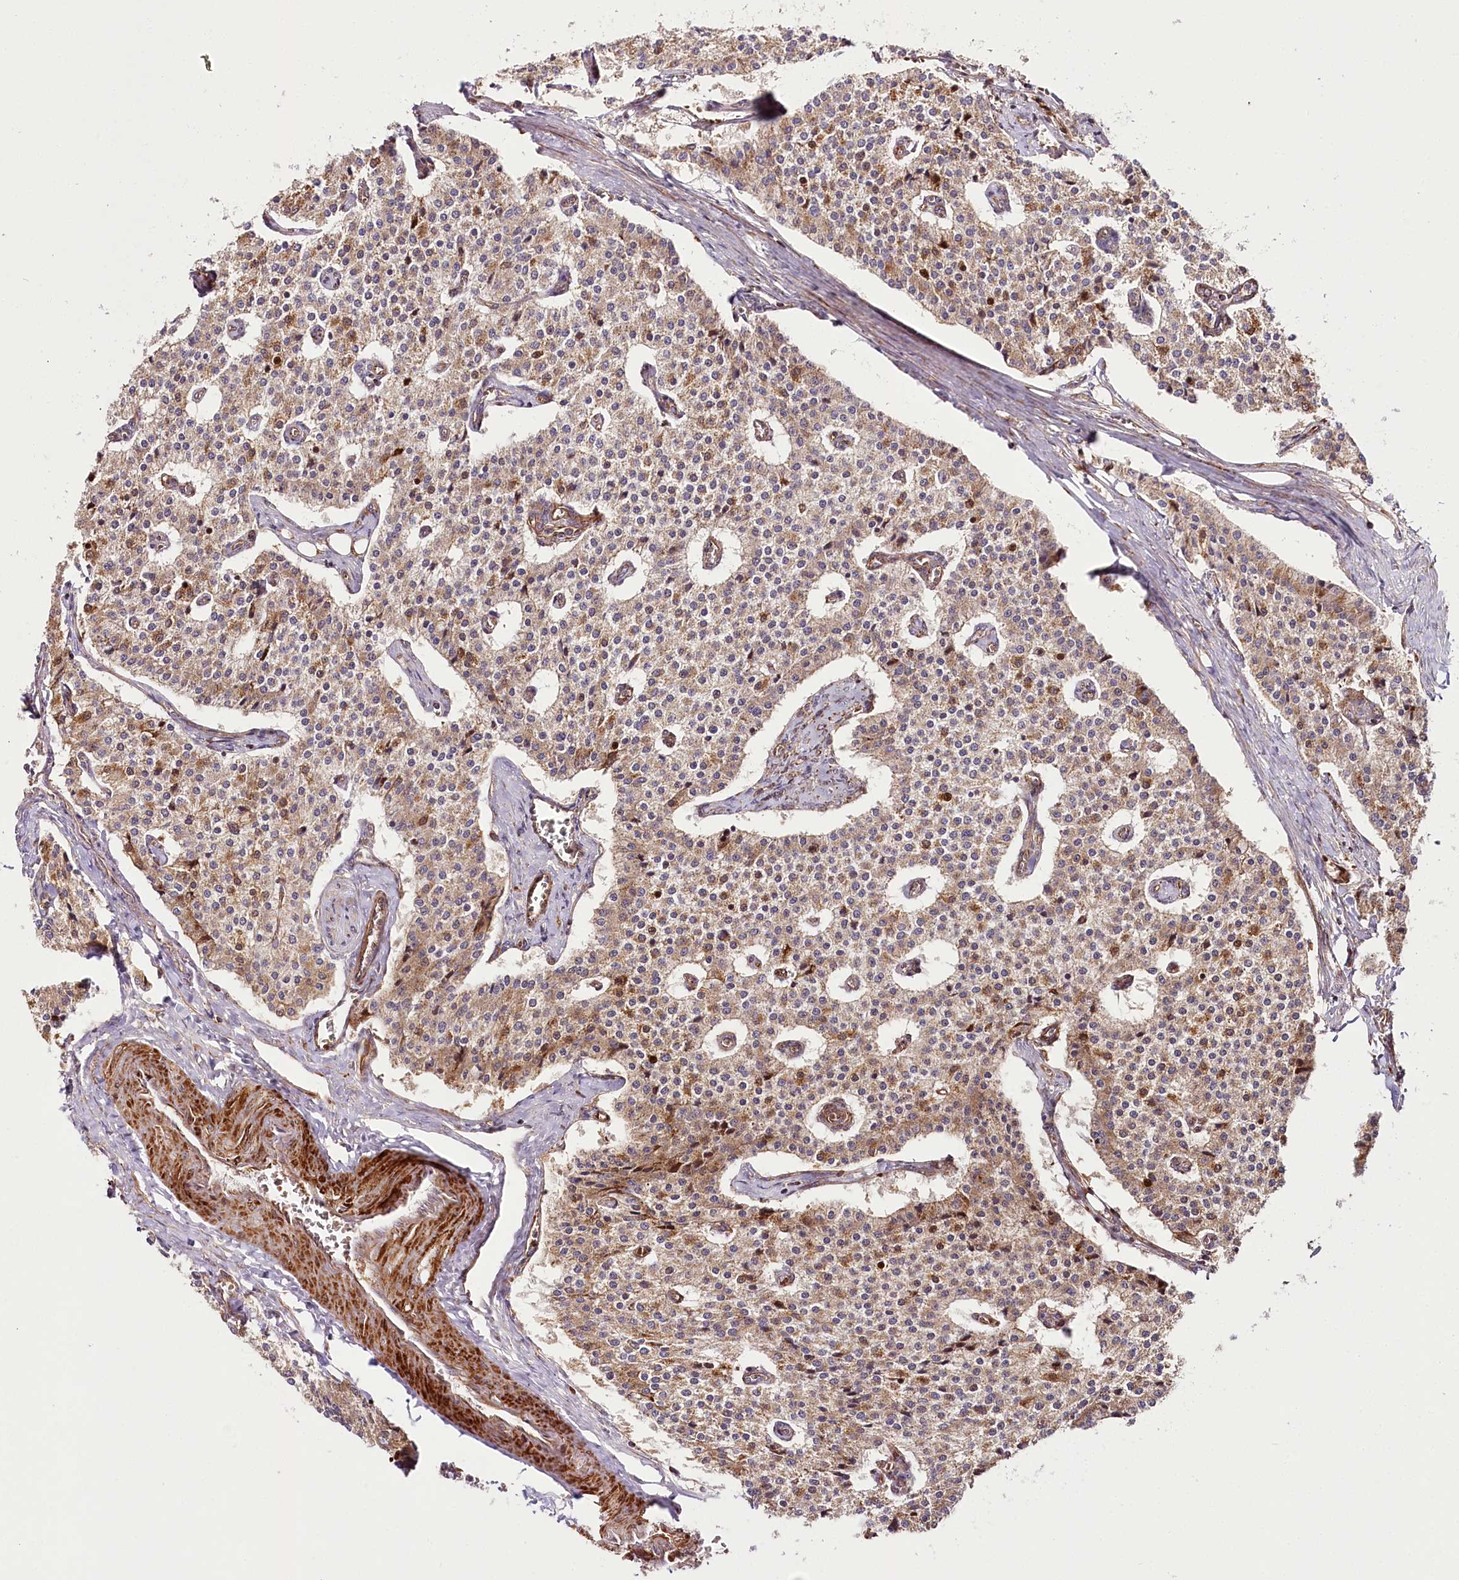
{"staining": {"intensity": "moderate", "quantity": ">75%", "location": "cytoplasmic/membranous"}, "tissue": "carcinoid", "cell_type": "Tumor cells", "image_type": "cancer", "snomed": [{"axis": "morphology", "description": "Carcinoid, malignant, NOS"}, {"axis": "topography", "description": "Colon"}], "caption": "DAB (3,3'-diaminobenzidine) immunohistochemical staining of carcinoid (malignant) shows moderate cytoplasmic/membranous protein expression in about >75% of tumor cells. Ihc stains the protein in brown and the nuclei are stained blue.", "gene": "THUMPD3", "patient": {"sex": "female", "age": 52}}